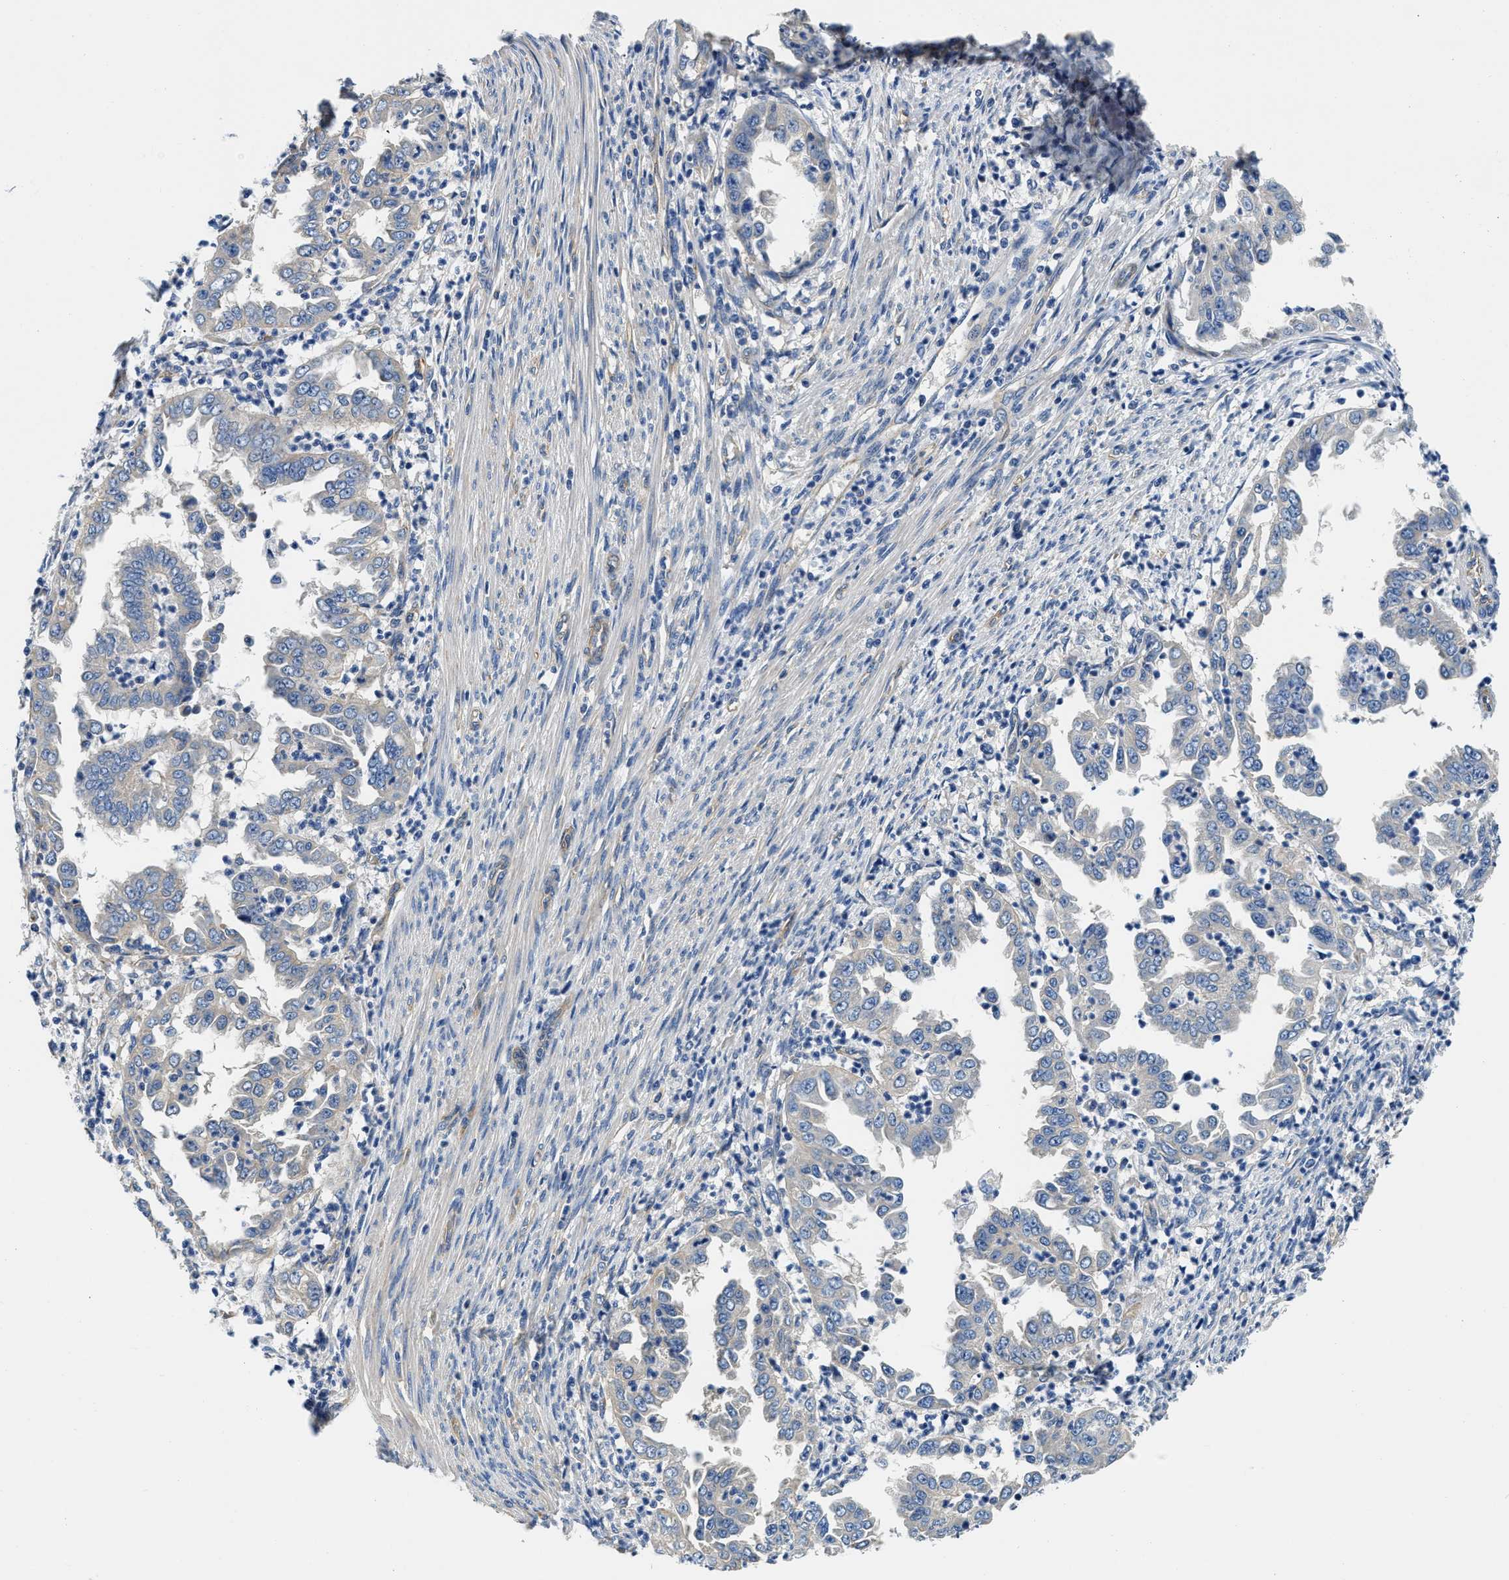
{"staining": {"intensity": "negative", "quantity": "none", "location": "none"}, "tissue": "endometrial cancer", "cell_type": "Tumor cells", "image_type": "cancer", "snomed": [{"axis": "morphology", "description": "Adenocarcinoma, NOS"}, {"axis": "topography", "description": "Endometrium"}], "caption": "Immunohistochemistry (IHC) micrograph of neoplastic tissue: human endometrial adenocarcinoma stained with DAB (3,3'-diaminobenzidine) reveals no significant protein staining in tumor cells. (Immunohistochemistry, brightfield microscopy, high magnification).", "gene": "CSDE1", "patient": {"sex": "female", "age": 85}}